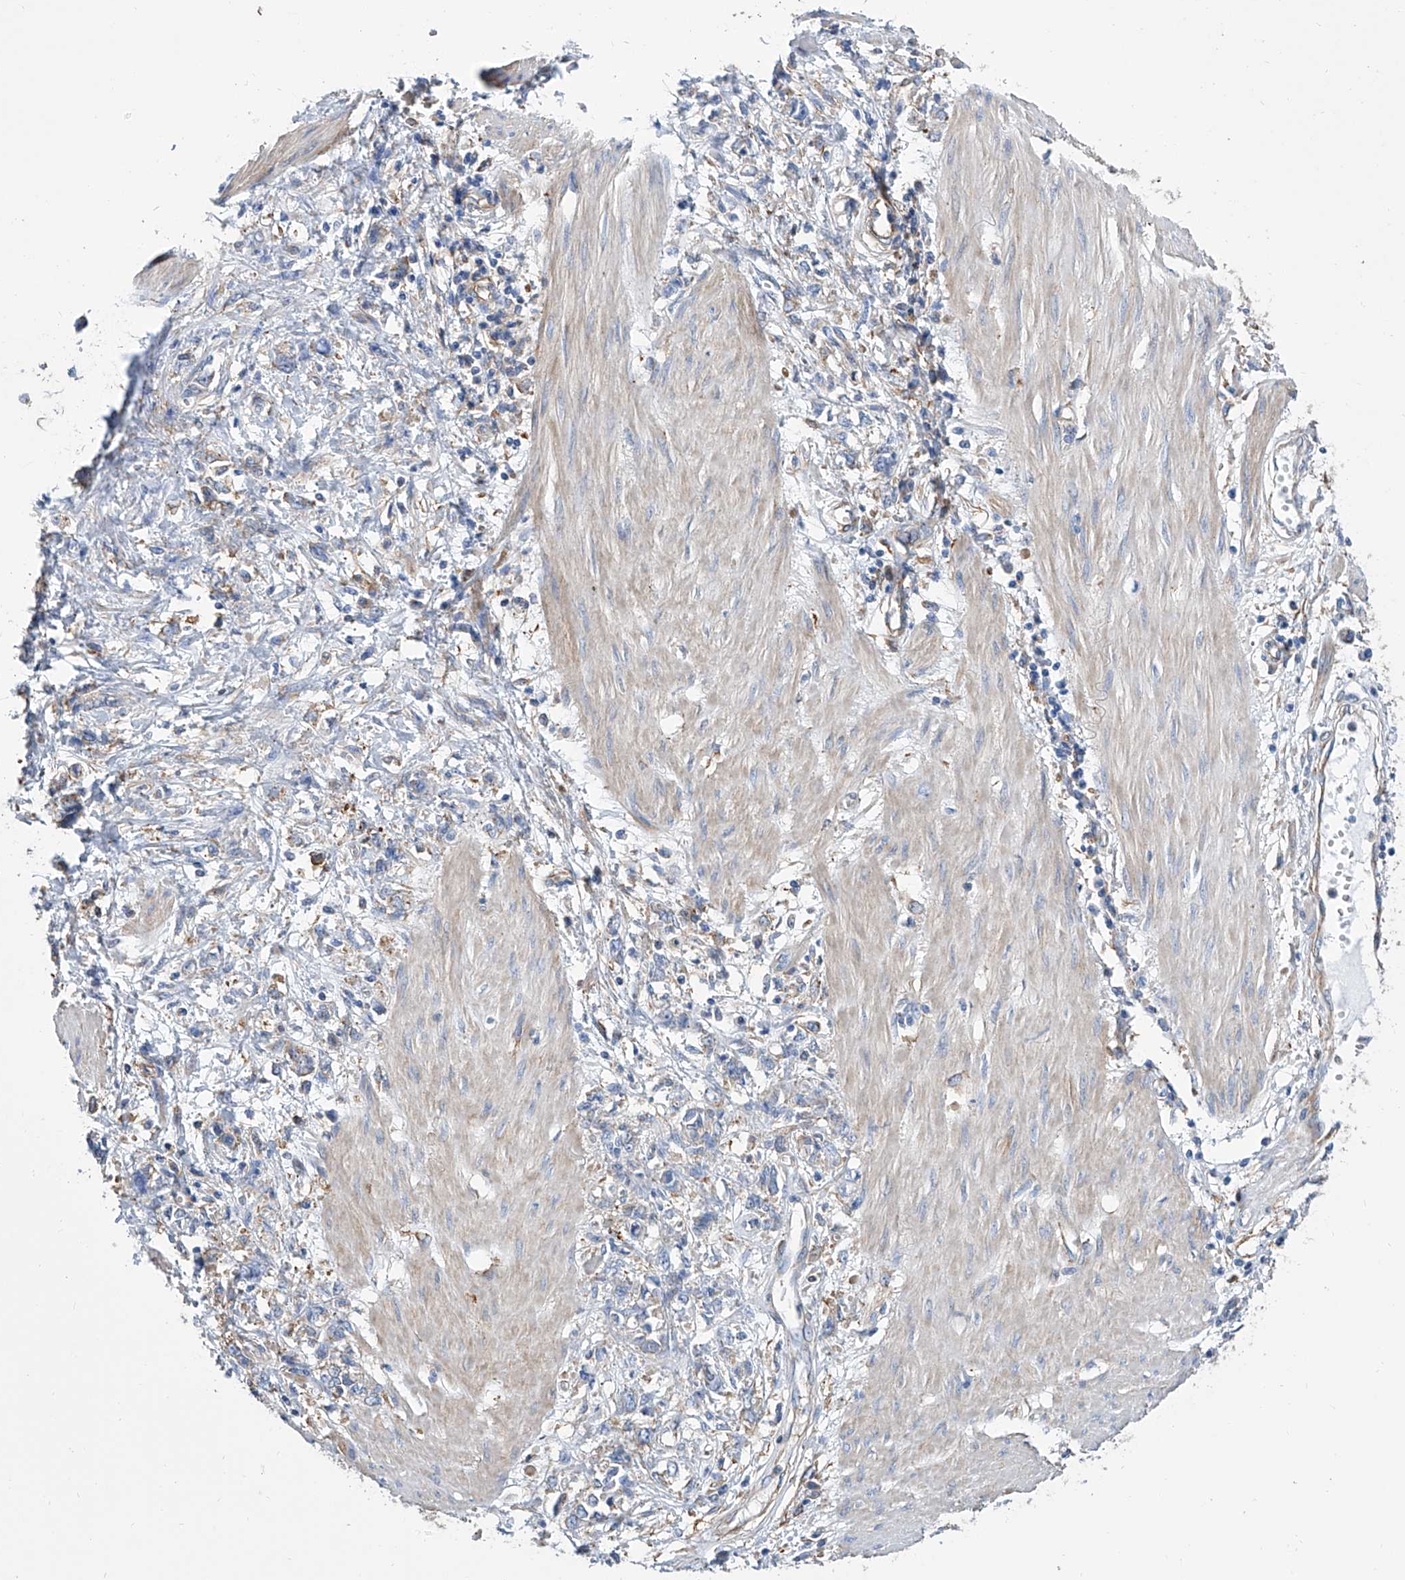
{"staining": {"intensity": "weak", "quantity": "<25%", "location": "cytoplasmic/membranous"}, "tissue": "stomach cancer", "cell_type": "Tumor cells", "image_type": "cancer", "snomed": [{"axis": "morphology", "description": "Adenocarcinoma, NOS"}, {"axis": "topography", "description": "Stomach"}], "caption": "The micrograph displays no staining of tumor cells in stomach adenocarcinoma.", "gene": "GPT", "patient": {"sex": "female", "age": 76}}